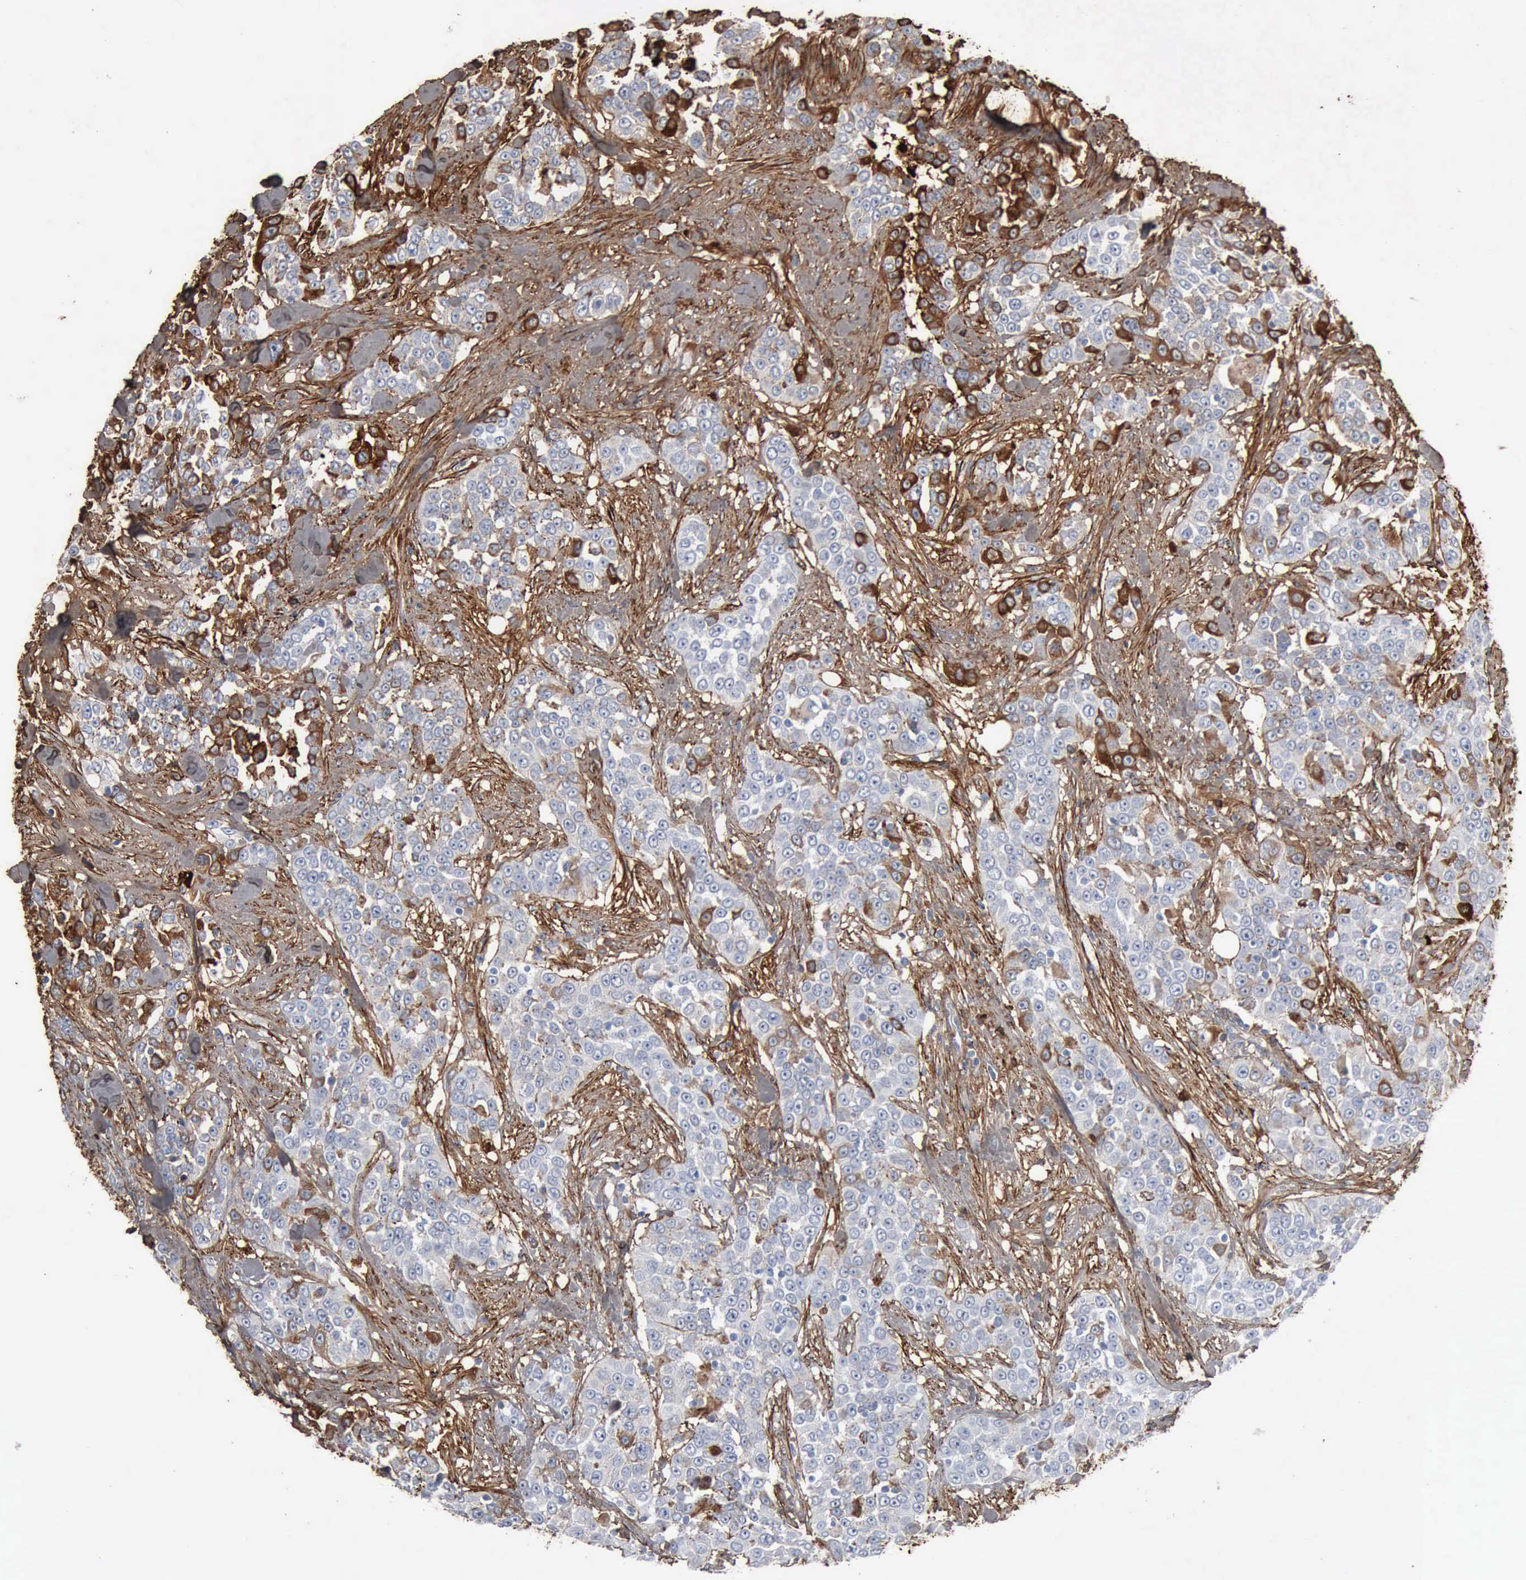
{"staining": {"intensity": "moderate", "quantity": "<25%", "location": "cytoplasmic/membranous"}, "tissue": "urothelial cancer", "cell_type": "Tumor cells", "image_type": "cancer", "snomed": [{"axis": "morphology", "description": "Urothelial carcinoma, High grade"}, {"axis": "topography", "description": "Urinary bladder"}], "caption": "DAB immunohistochemical staining of urothelial carcinoma (high-grade) shows moderate cytoplasmic/membranous protein expression in approximately <25% of tumor cells. The staining was performed using DAB (3,3'-diaminobenzidine) to visualize the protein expression in brown, while the nuclei were stained in blue with hematoxylin (Magnification: 20x).", "gene": "FN1", "patient": {"sex": "female", "age": 80}}